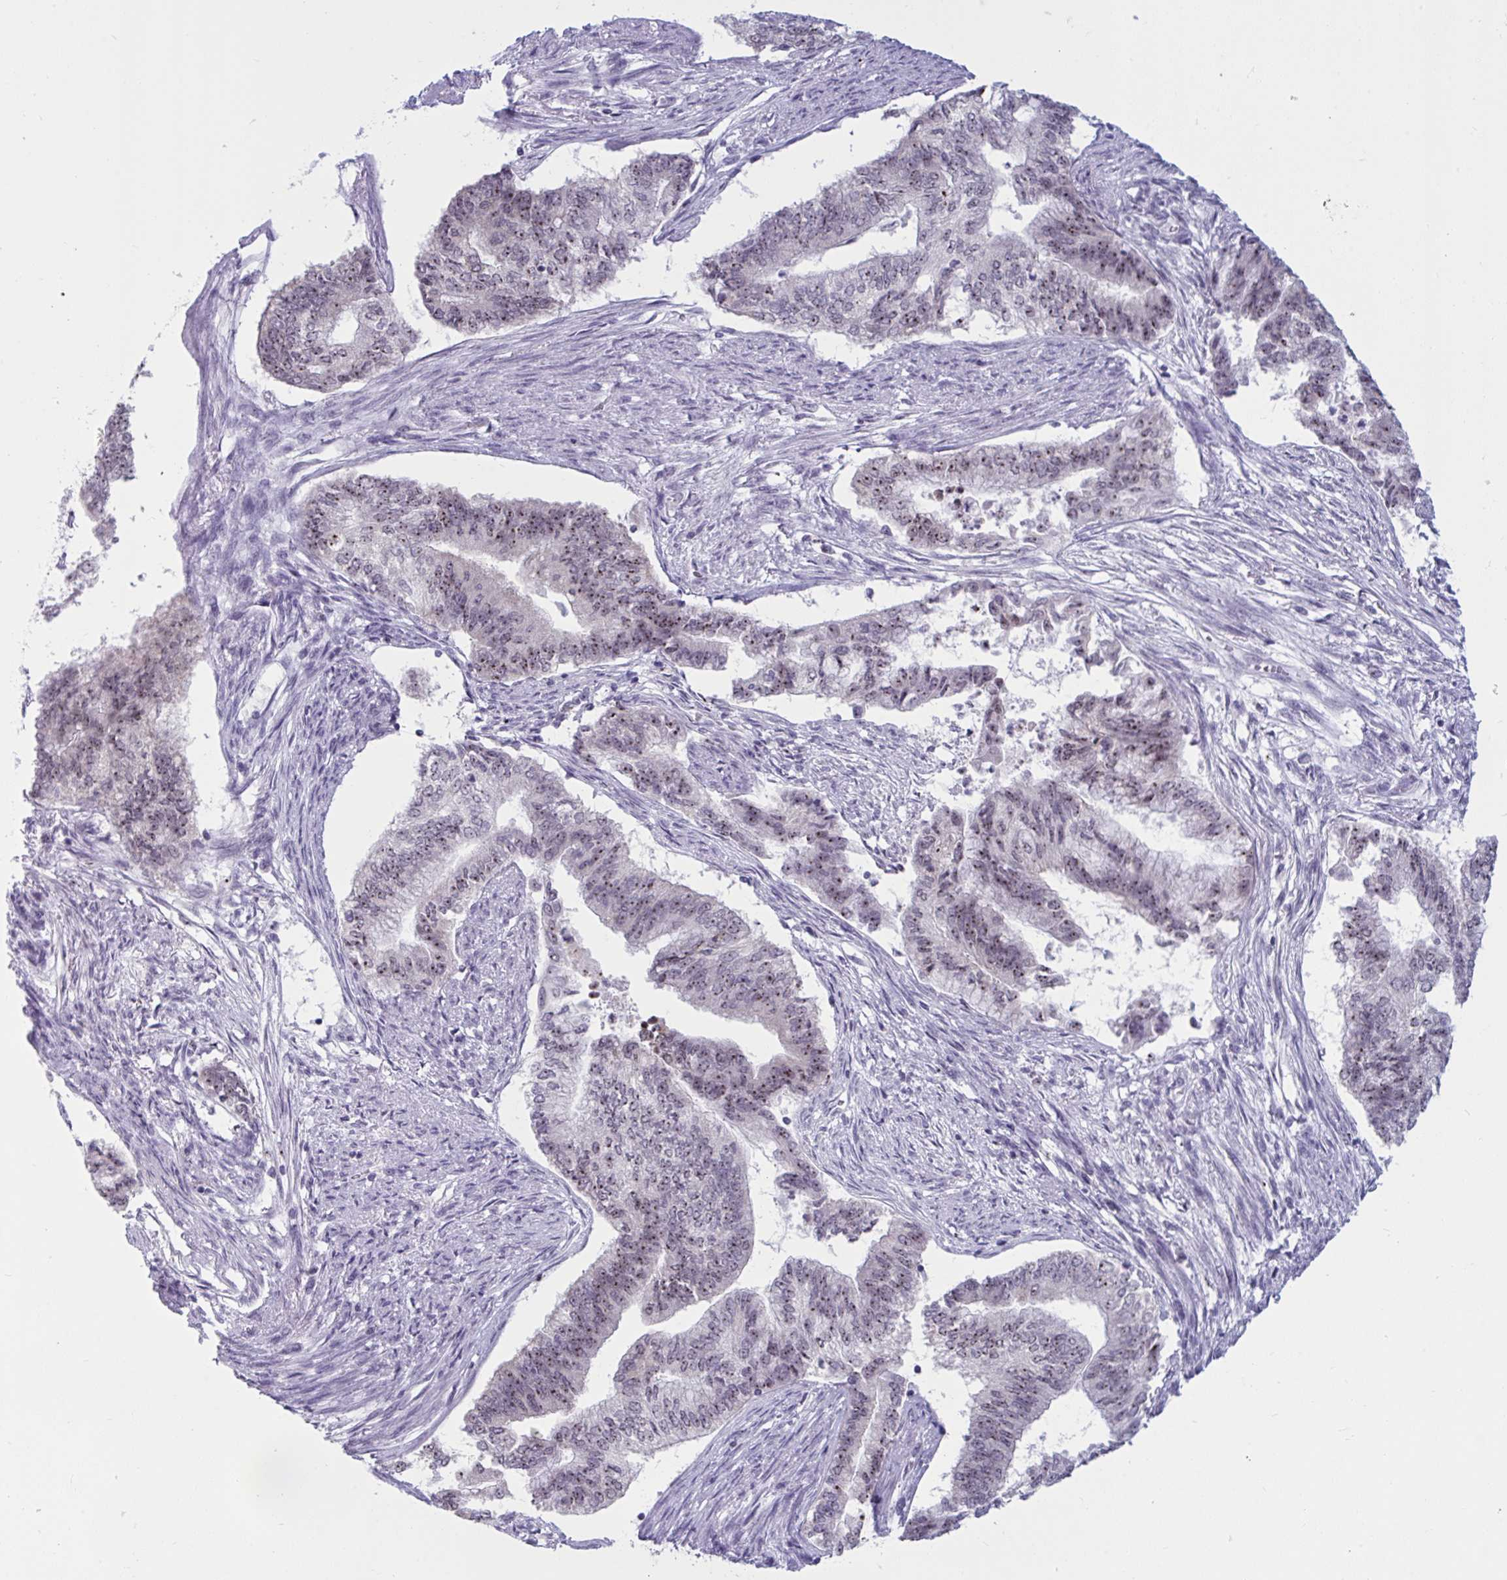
{"staining": {"intensity": "weak", "quantity": ">75%", "location": "nuclear"}, "tissue": "endometrial cancer", "cell_type": "Tumor cells", "image_type": "cancer", "snomed": [{"axis": "morphology", "description": "Adenocarcinoma, NOS"}, {"axis": "topography", "description": "Endometrium"}], "caption": "A high-resolution image shows immunohistochemistry staining of endometrial cancer, which reveals weak nuclear staining in approximately >75% of tumor cells.", "gene": "TGM6", "patient": {"sex": "female", "age": 65}}